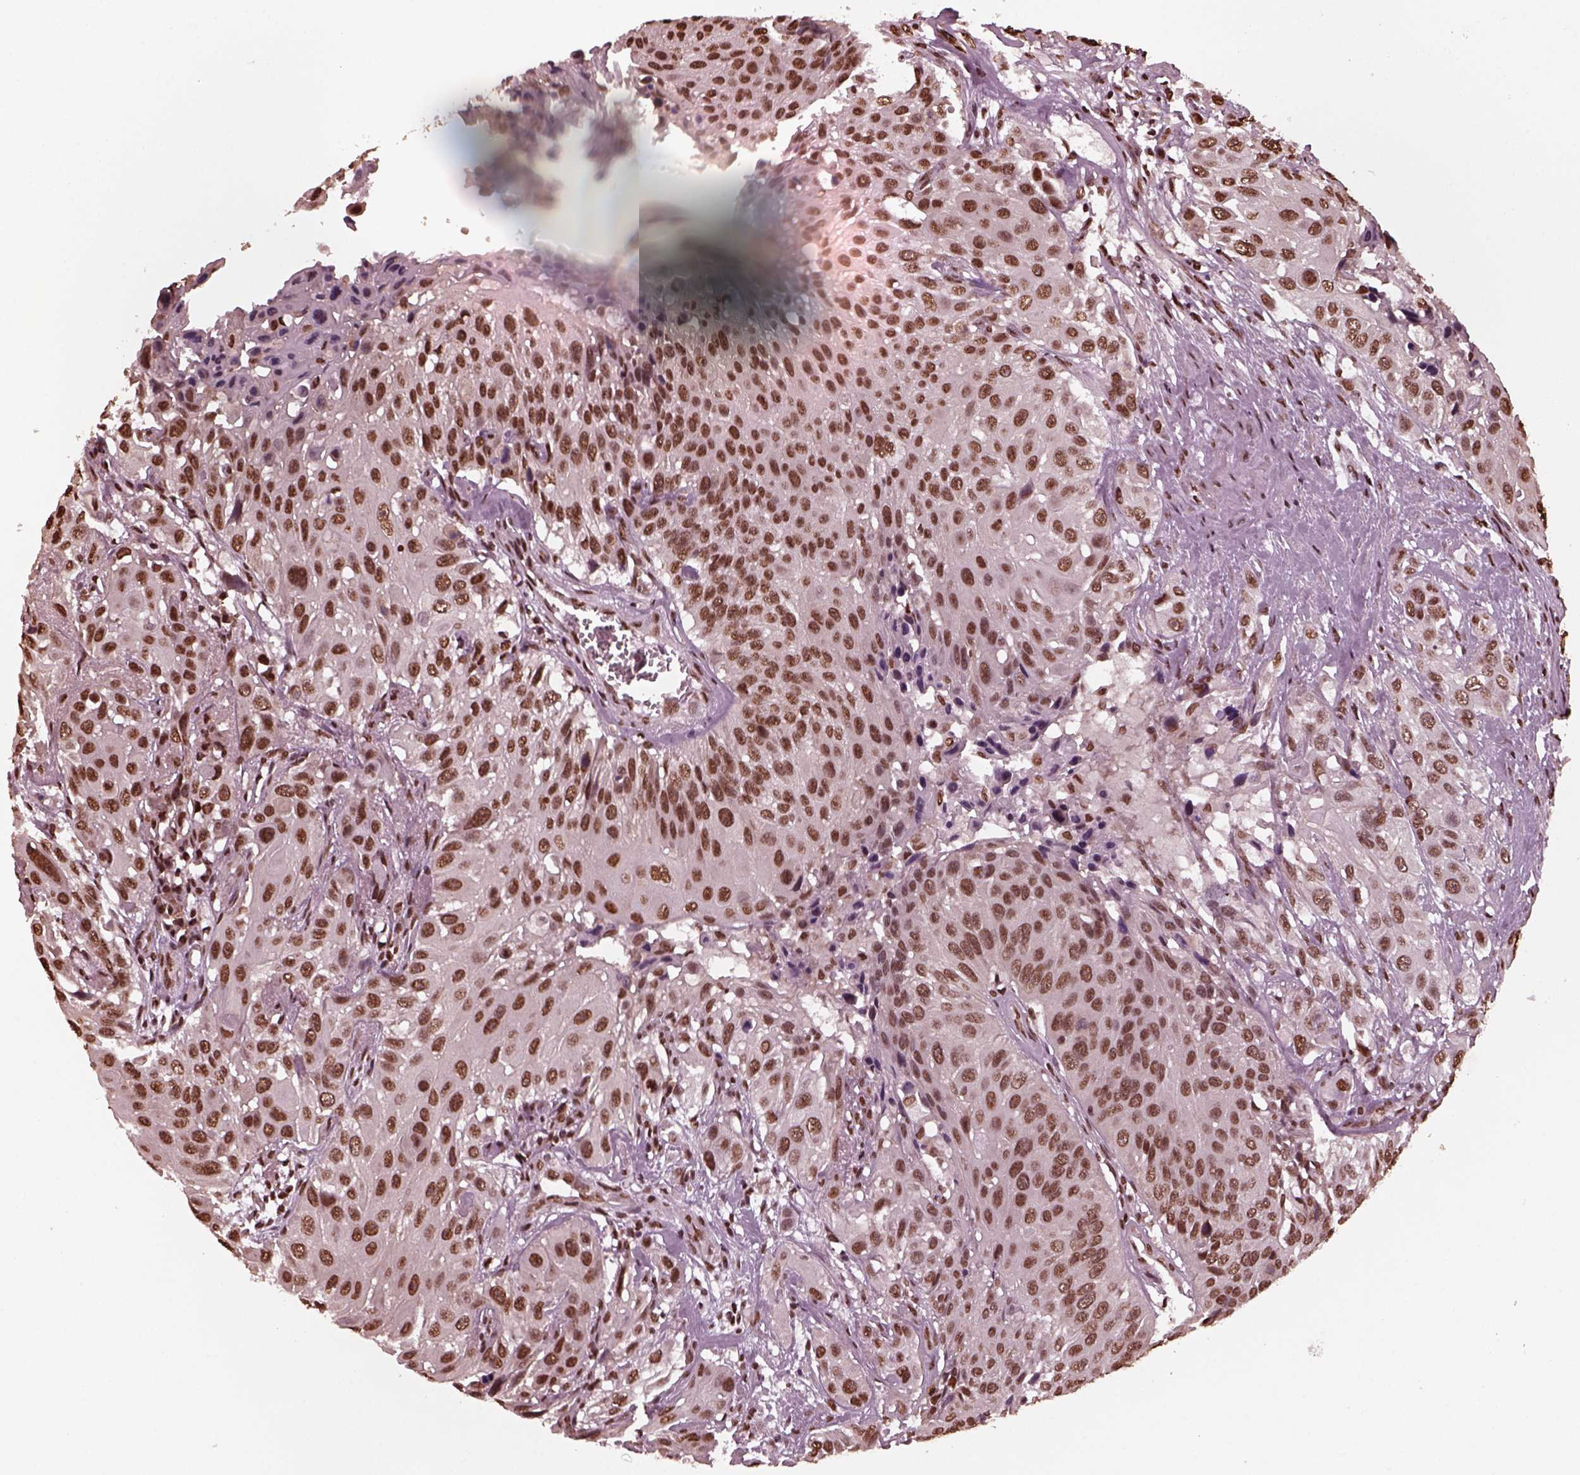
{"staining": {"intensity": "moderate", "quantity": ">75%", "location": "nuclear"}, "tissue": "urothelial cancer", "cell_type": "Tumor cells", "image_type": "cancer", "snomed": [{"axis": "morphology", "description": "Urothelial carcinoma, NOS"}, {"axis": "topography", "description": "Urinary bladder"}], "caption": "The photomicrograph exhibits immunohistochemical staining of transitional cell carcinoma. There is moderate nuclear expression is appreciated in approximately >75% of tumor cells.", "gene": "NSD1", "patient": {"sex": "male", "age": 55}}